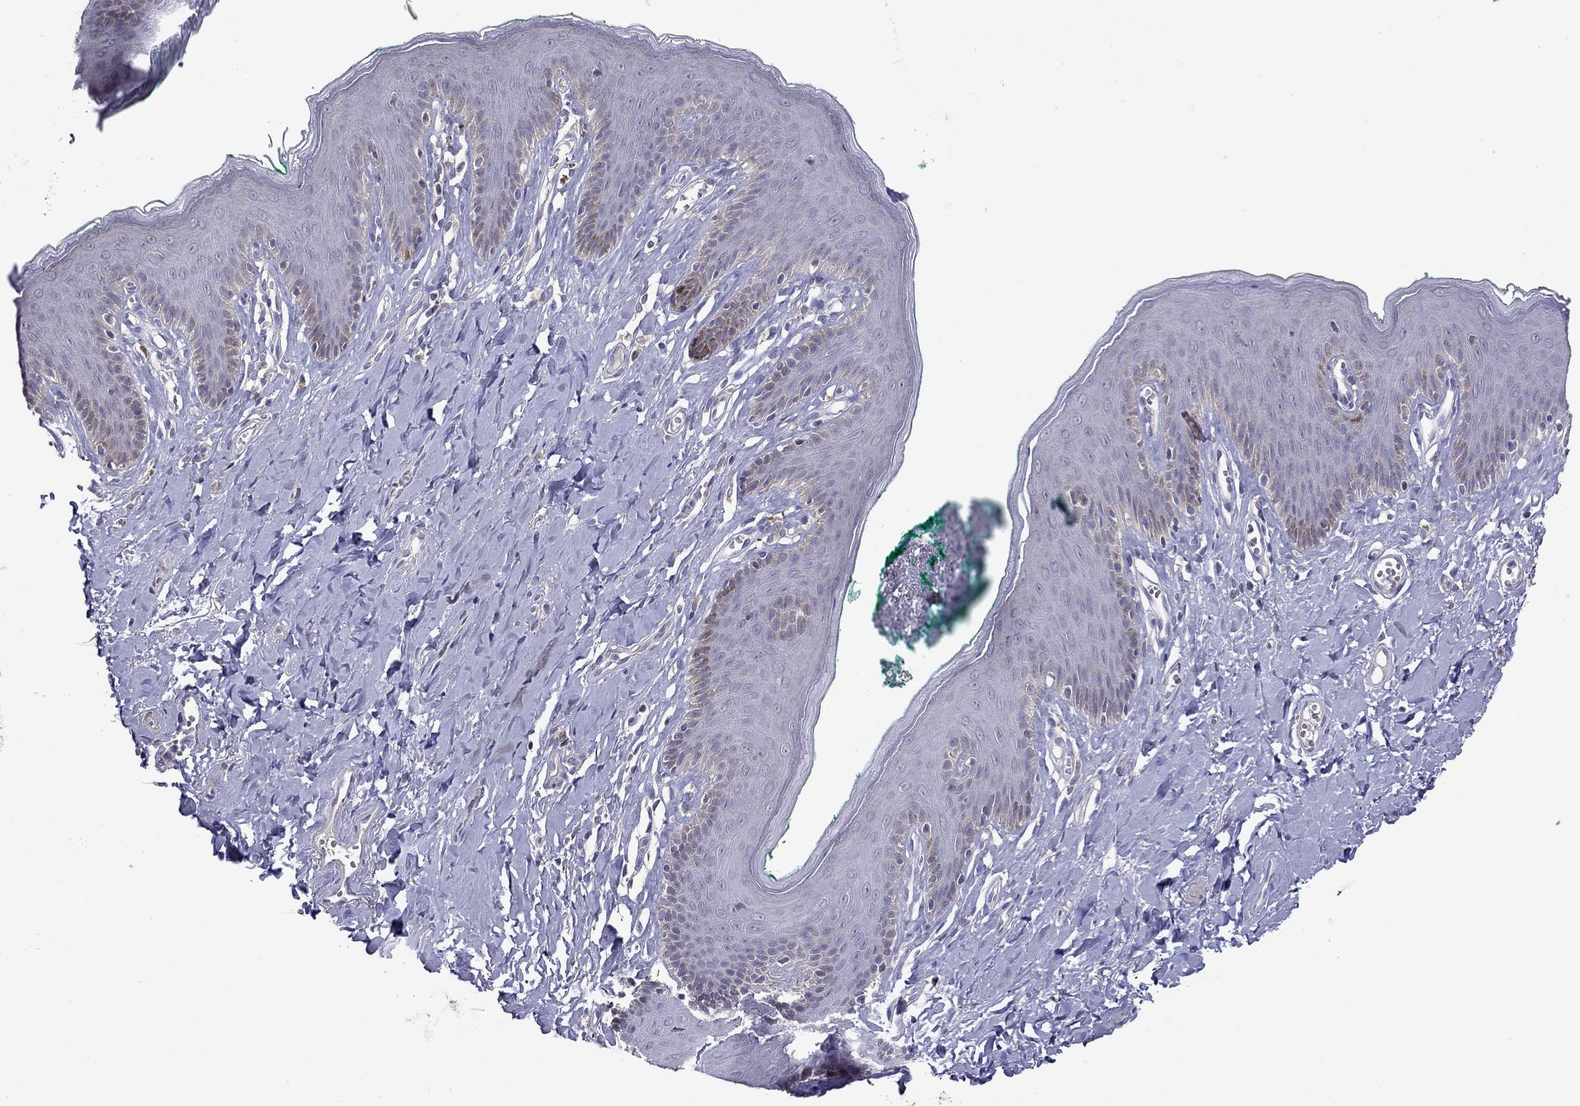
{"staining": {"intensity": "negative", "quantity": "none", "location": "none"}, "tissue": "skin", "cell_type": "Epidermal cells", "image_type": "normal", "snomed": [{"axis": "morphology", "description": "Normal tissue, NOS"}, {"axis": "topography", "description": "Vulva"}], "caption": "This is a histopathology image of immunohistochemistry staining of unremarkable skin, which shows no expression in epidermal cells. Nuclei are stained in blue.", "gene": "SYTL2", "patient": {"sex": "female", "age": 66}}